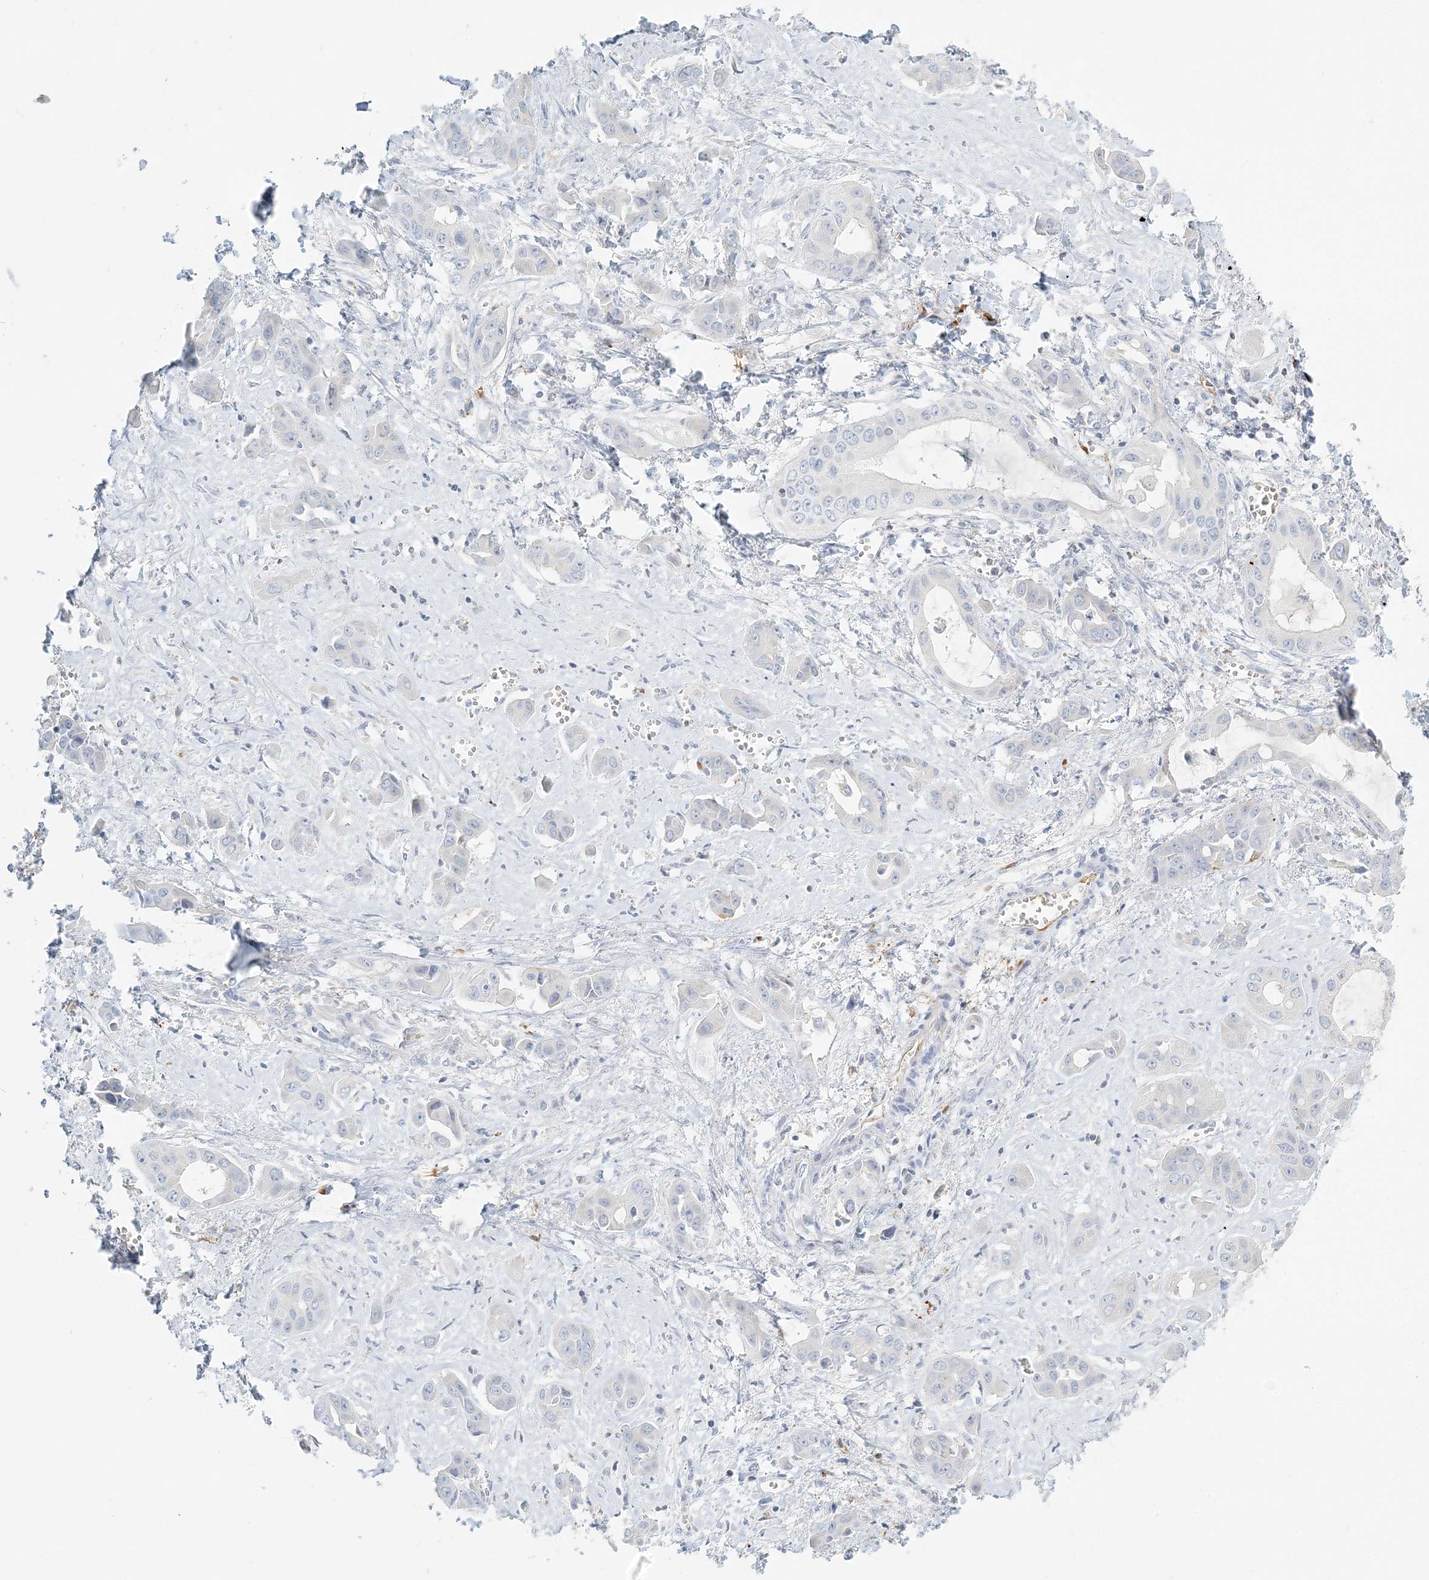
{"staining": {"intensity": "negative", "quantity": "none", "location": "none"}, "tissue": "liver cancer", "cell_type": "Tumor cells", "image_type": "cancer", "snomed": [{"axis": "morphology", "description": "Cholangiocarcinoma"}, {"axis": "topography", "description": "Liver"}], "caption": "DAB immunohistochemical staining of human cholangiocarcinoma (liver) exhibits no significant expression in tumor cells.", "gene": "NAA11", "patient": {"sex": "female", "age": 52}}